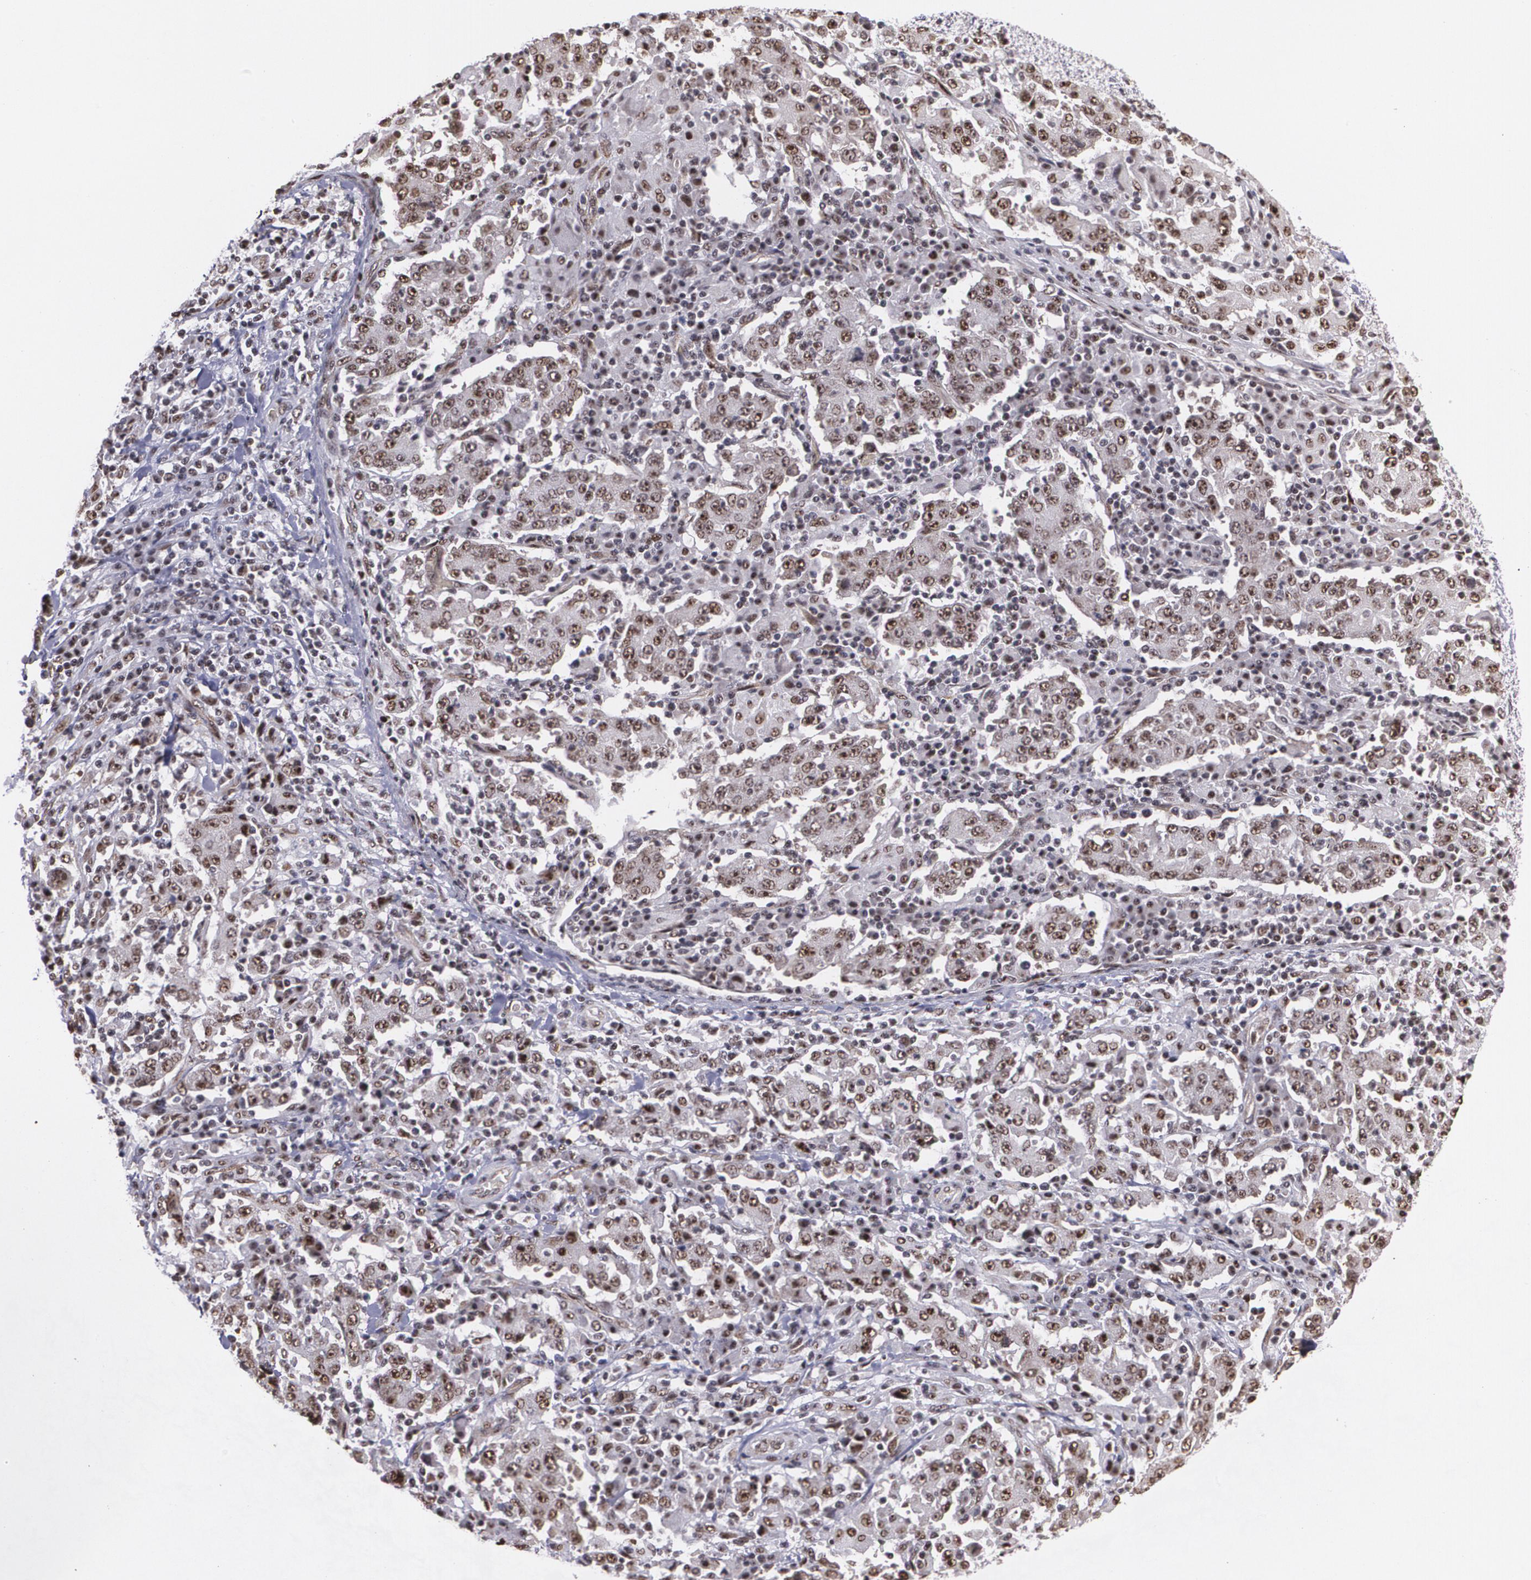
{"staining": {"intensity": "moderate", "quantity": ">75%", "location": "cytoplasmic/membranous,nuclear"}, "tissue": "stomach cancer", "cell_type": "Tumor cells", "image_type": "cancer", "snomed": [{"axis": "morphology", "description": "Normal tissue, NOS"}, {"axis": "morphology", "description": "Adenocarcinoma, NOS"}, {"axis": "topography", "description": "Stomach, upper"}, {"axis": "topography", "description": "Stomach"}], "caption": "Immunohistochemistry (IHC) image of neoplastic tissue: adenocarcinoma (stomach) stained using immunohistochemistry (IHC) shows medium levels of moderate protein expression localized specifically in the cytoplasmic/membranous and nuclear of tumor cells, appearing as a cytoplasmic/membranous and nuclear brown color.", "gene": "C6orf15", "patient": {"sex": "male", "age": 59}}